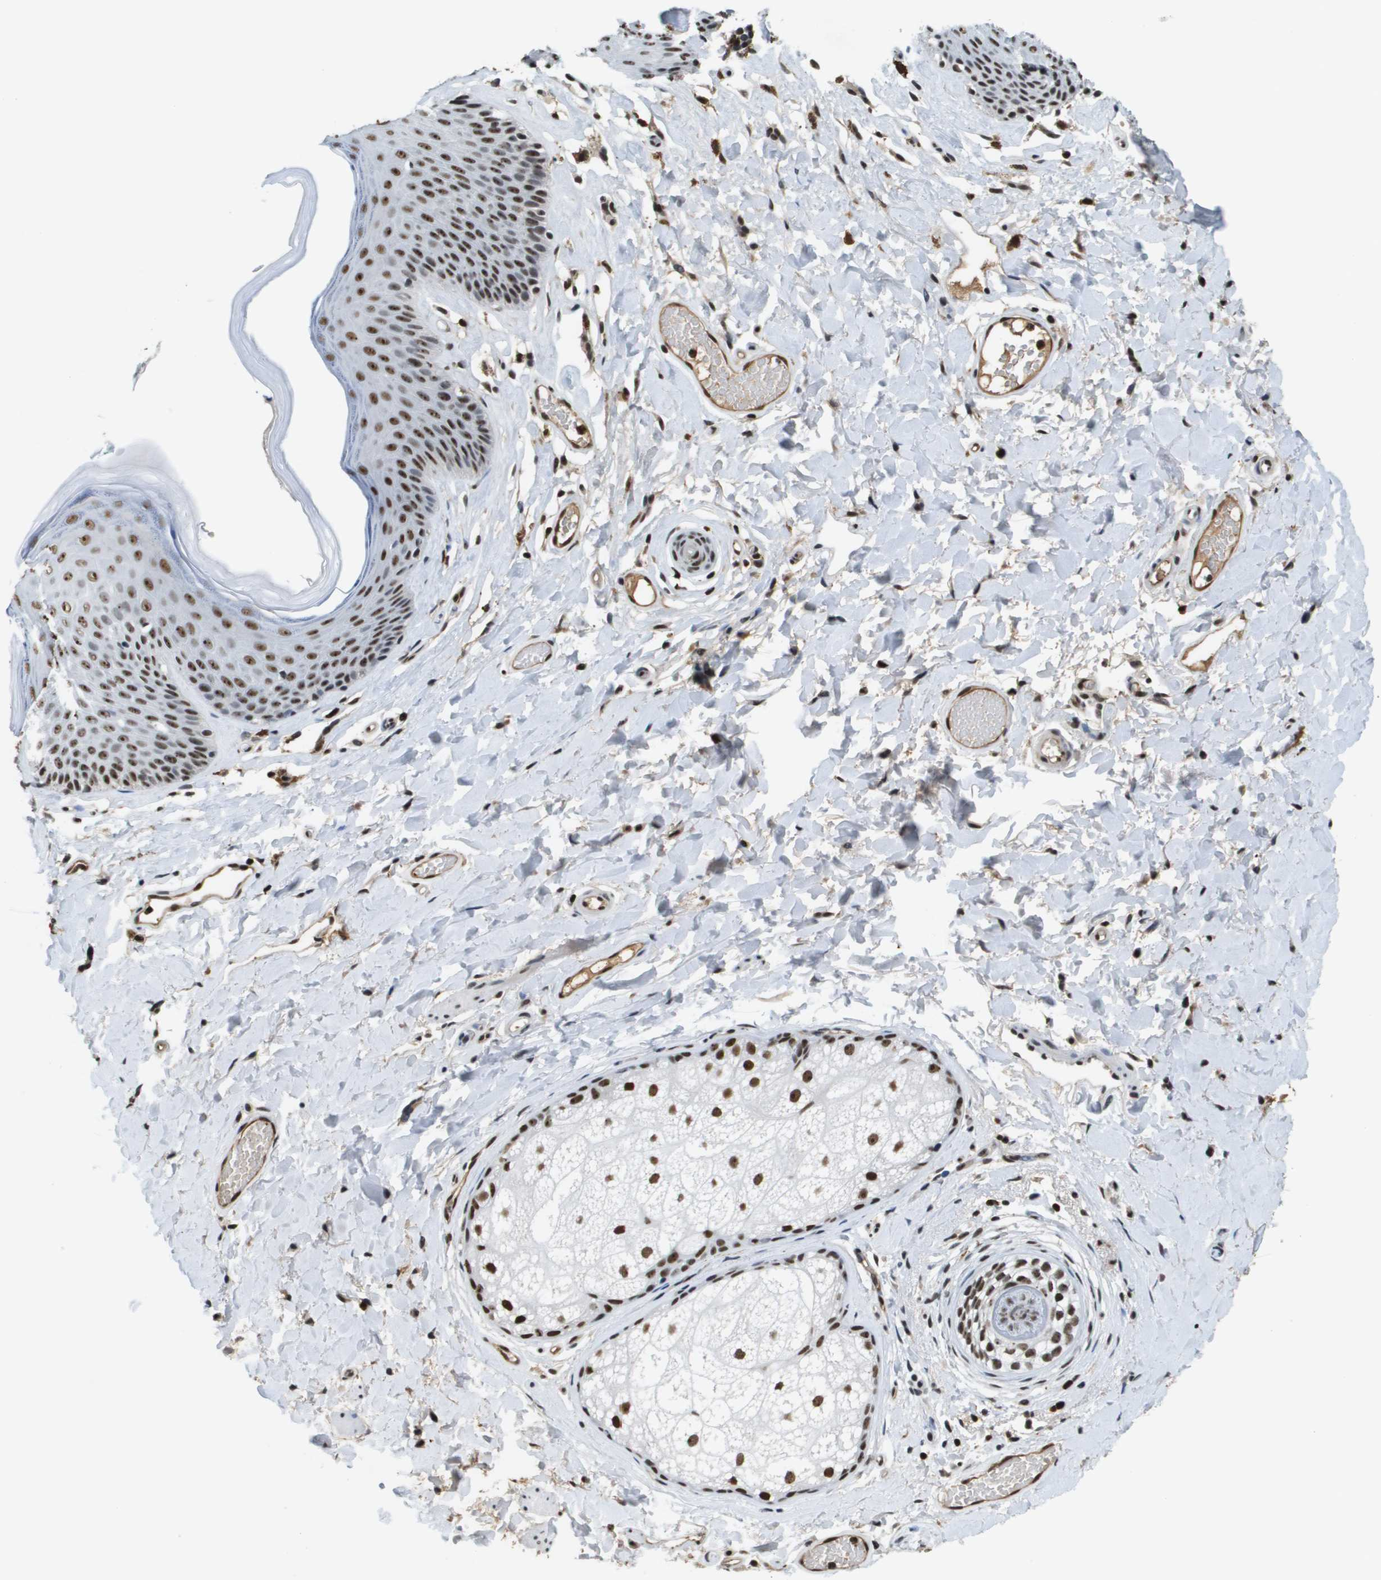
{"staining": {"intensity": "strong", "quantity": ">75%", "location": "nuclear"}, "tissue": "skin", "cell_type": "Epidermal cells", "image_type": "normal", "snomed": [{"axis": "morphology", "description": "Normal tissue, NOS"}, {"axis": "topography", "description": "Vulva"}], "caption": "Immunohistochemistry (IHC) (DAB (3,3'-diaminobenzidine)) staining of unremarkable skin reveals strong nuclear protein expression in approximately >75% of epidermal cells. Nuclei are stained in blue.", "gene": "EP400", "patient": {"sex": "female", "age": 73}}